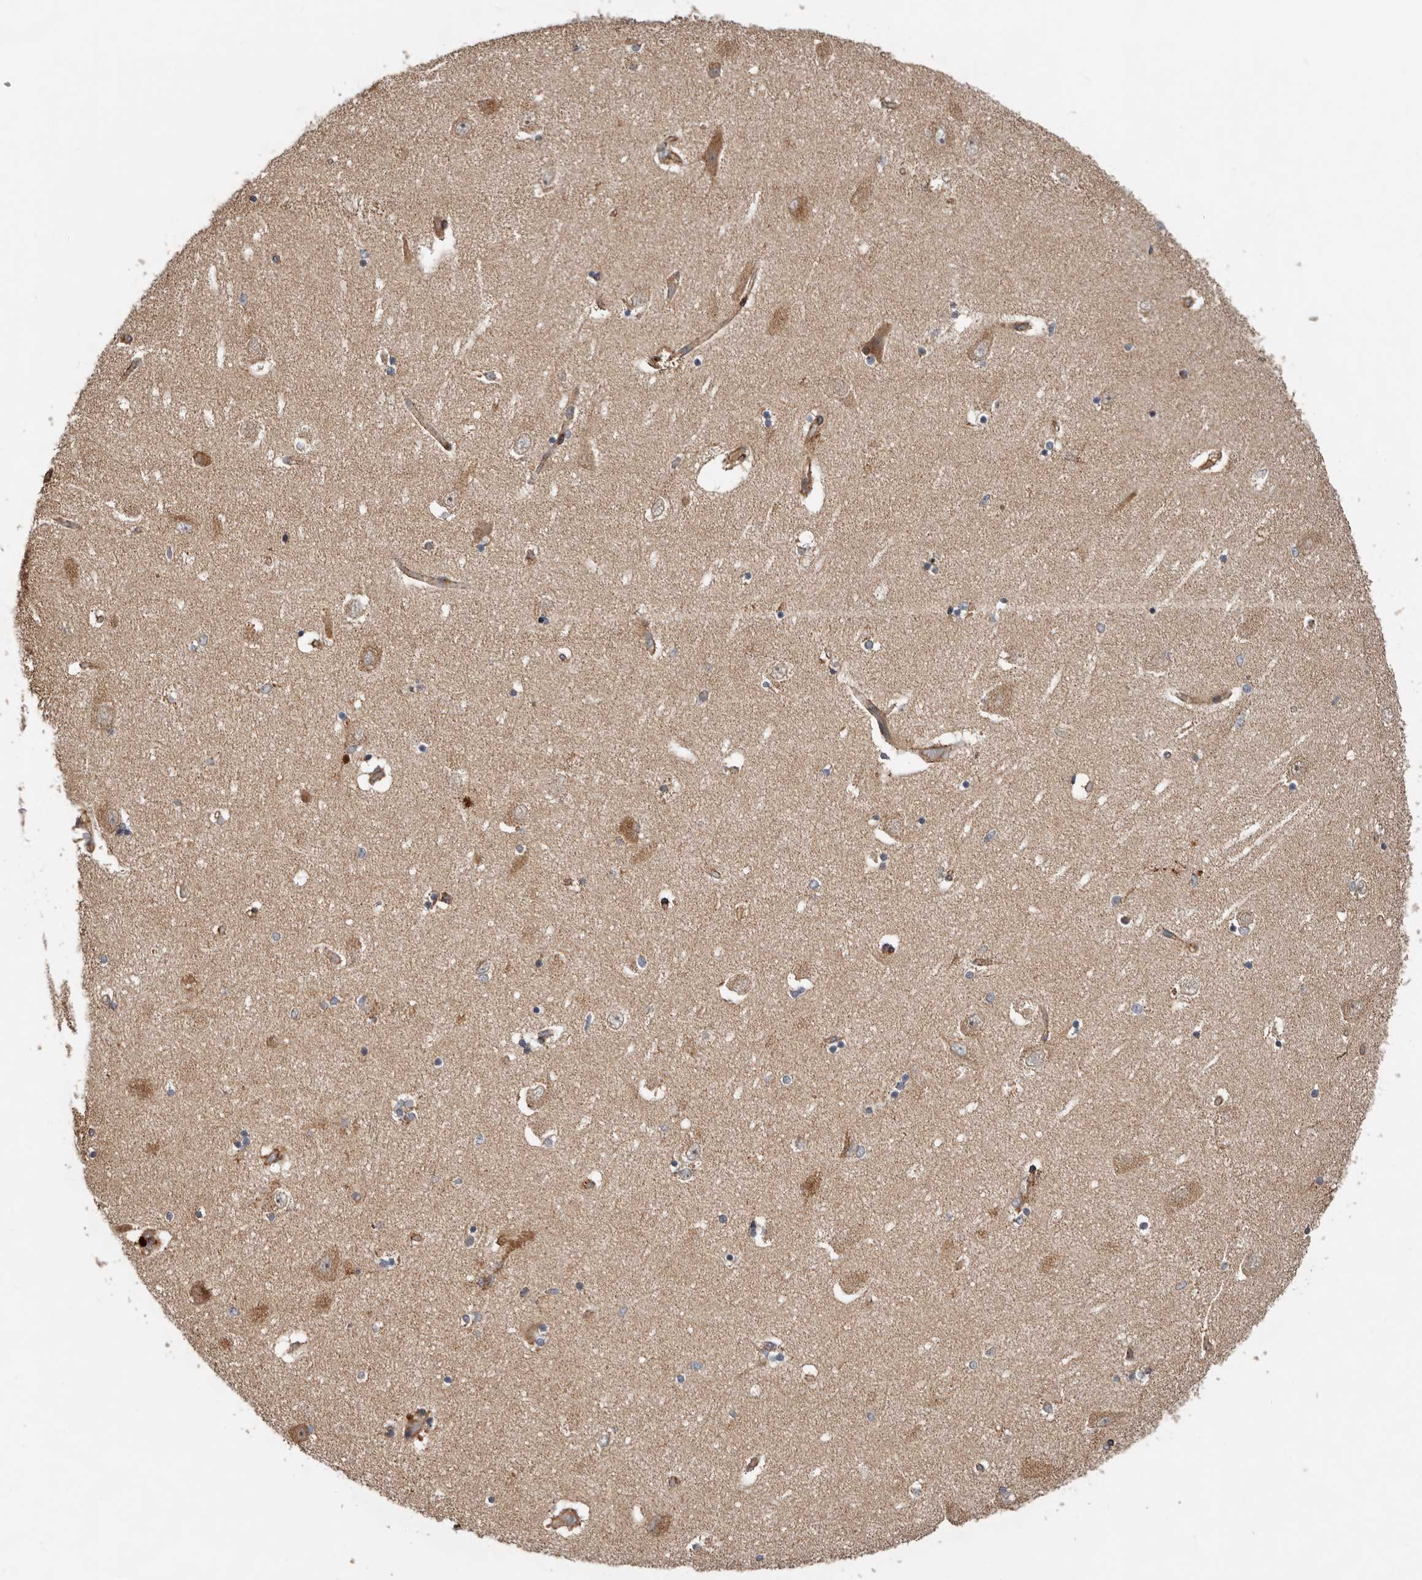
{"staining": {"intensity": "negative", "quantity": "none", "location": "none"}, "tissue": "hippocampus", "cell_type": "Glial cells", "image_type": "normal", "snomed": [{"axis": "morphology", "description": "Normal tissue, NOS"}, {"axis": "topography", "description": "Hippocampus"}], "caption": "High power microscopy micrograph of an immunohistochemistry photomicrograph of normal hippocampus, revealing no significant positivity in glial cells. (IHC, brightfield microscopy, high magnification).", "gene": "PROKR1", "patient": {"sex": "female", "age": 54}}